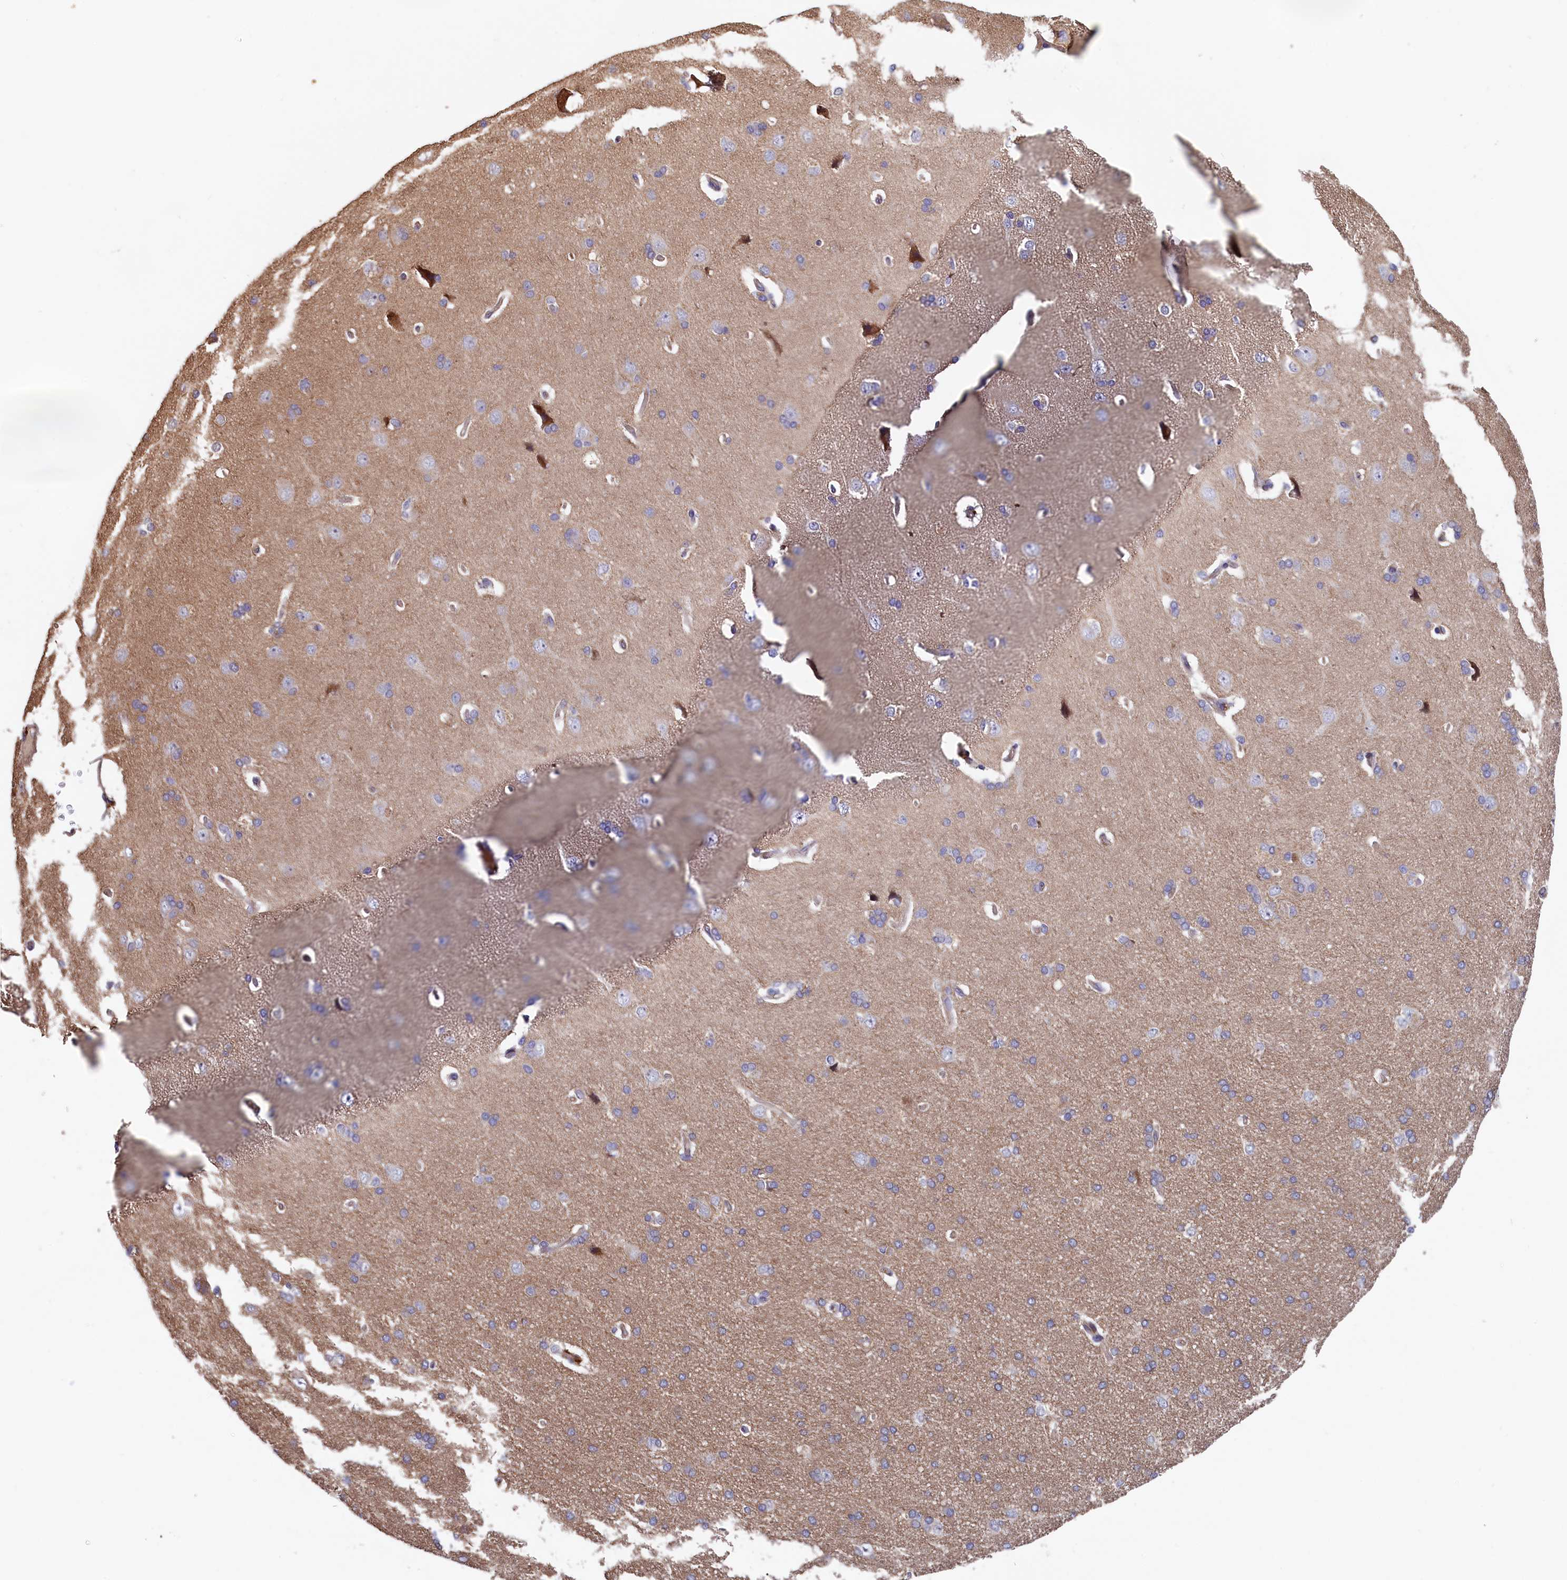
{"staining": {"intensity": "negative", "quantity": "none", "location": "none"}, "tissue": "cerebral cortex", "cell_type": "Endothelial cells", "image_type": "normal", "snomed": [{"axis": "morphology", "description": "Normal tissue, NOS"}, {"axis": "topography", "description": "Cerebral cortex"}], "caption": "This is an immunohistochemistry image of normal human cerebral cortex. There is no staining in endothelial cells.", "gene": "GREB1L", "patient": {"sex": "male", "age": 62}}